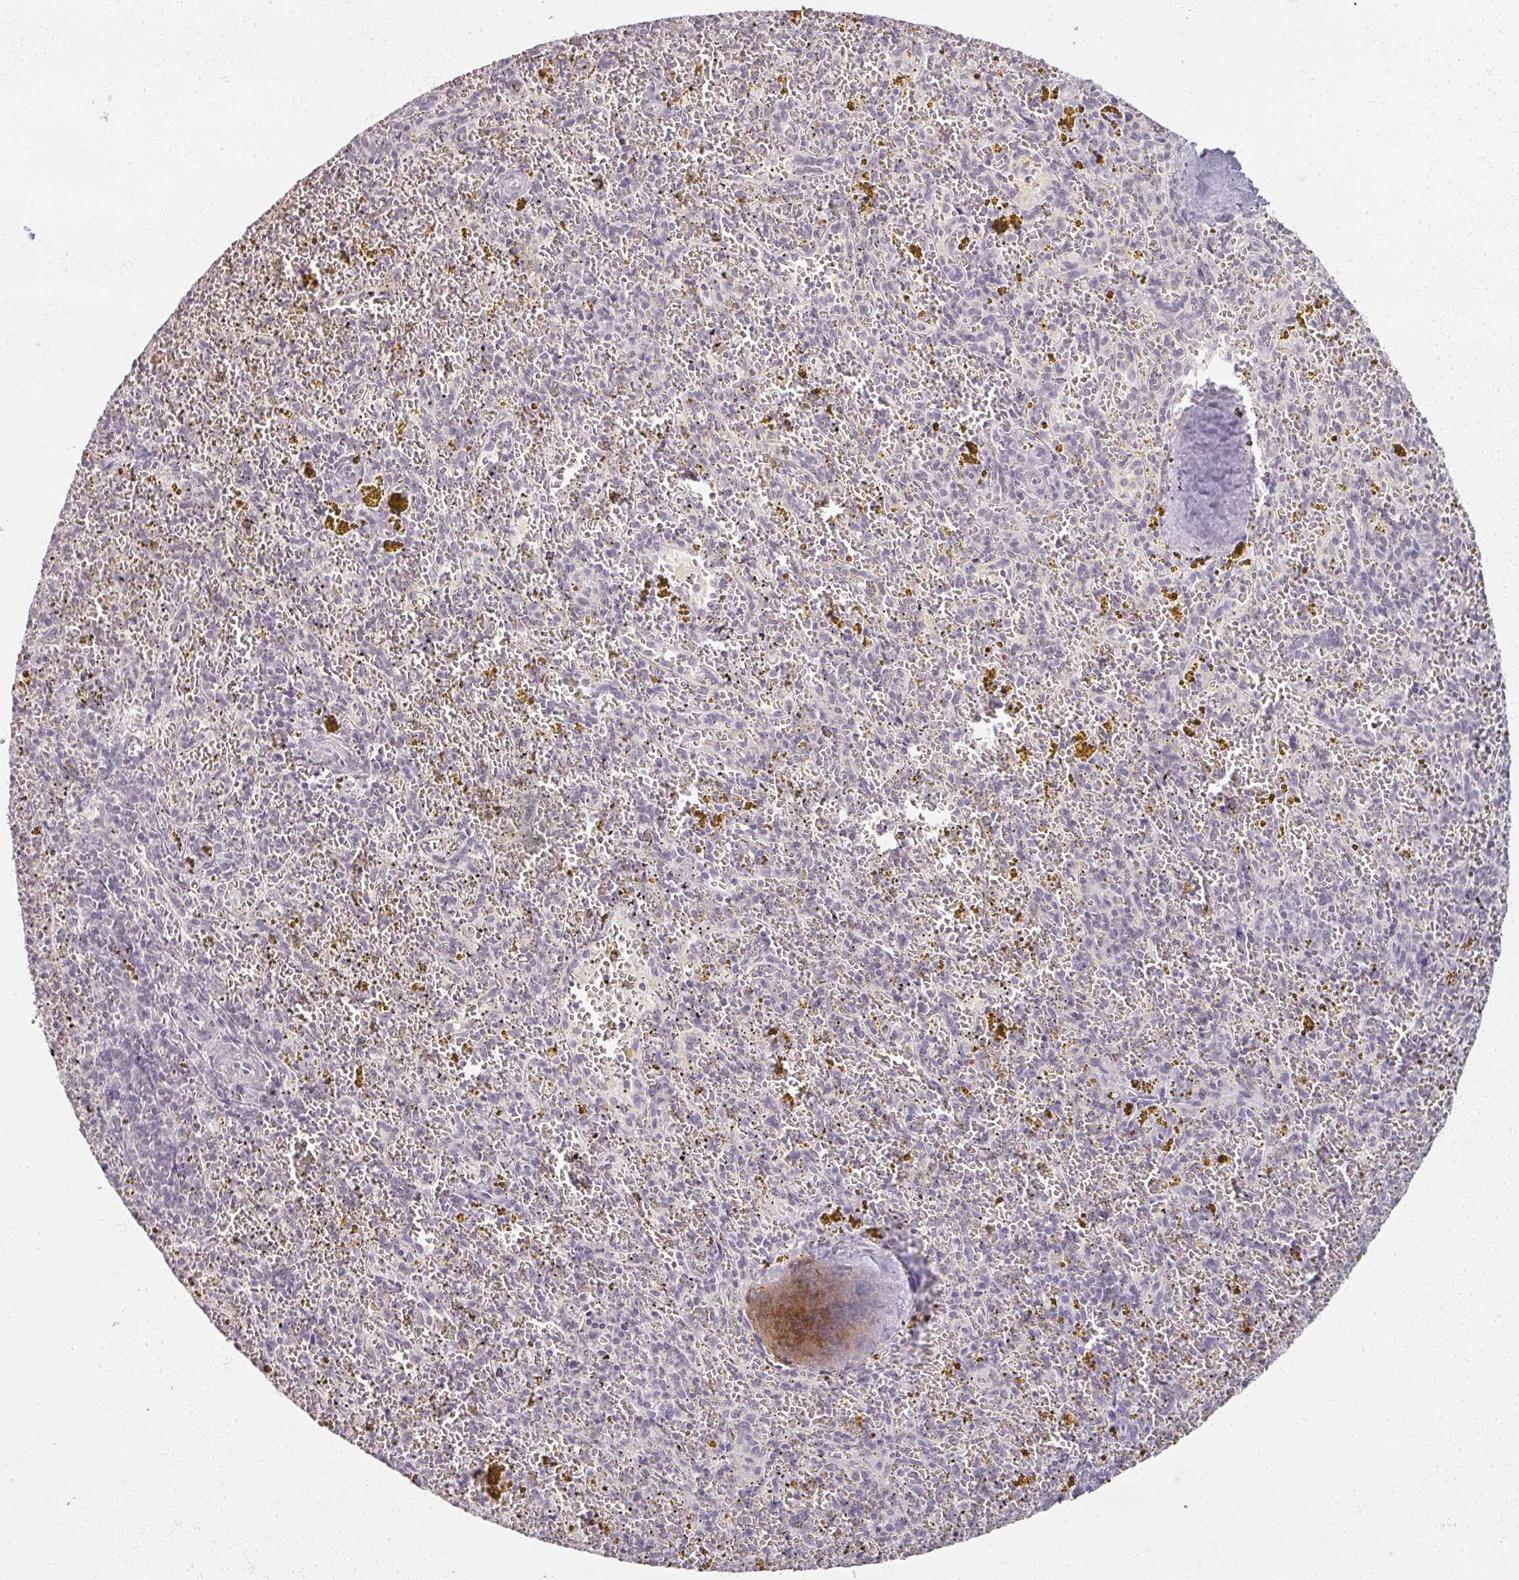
{"staining": {"intensity": "negative", "quantity": "none", "location": "none"}, "tissue": "spleen", "cell_type": "Cells in red pulp", "image_type": "normal", "snomed": [{"axis": "morphology", "description": "Normal tissue, NOS"}, {"axis": "topography", "description": "Spleen"}], "caption": "IHC photomicrograph of normal human spleen stained for a protein (brown), which shows no positivity in cells in red pulp. (Immunohistochemistry (ihc), brightfield microscopy, high magnification).", "gene": "RFPL2", "patient": {"sex": "male", "age": 57}}